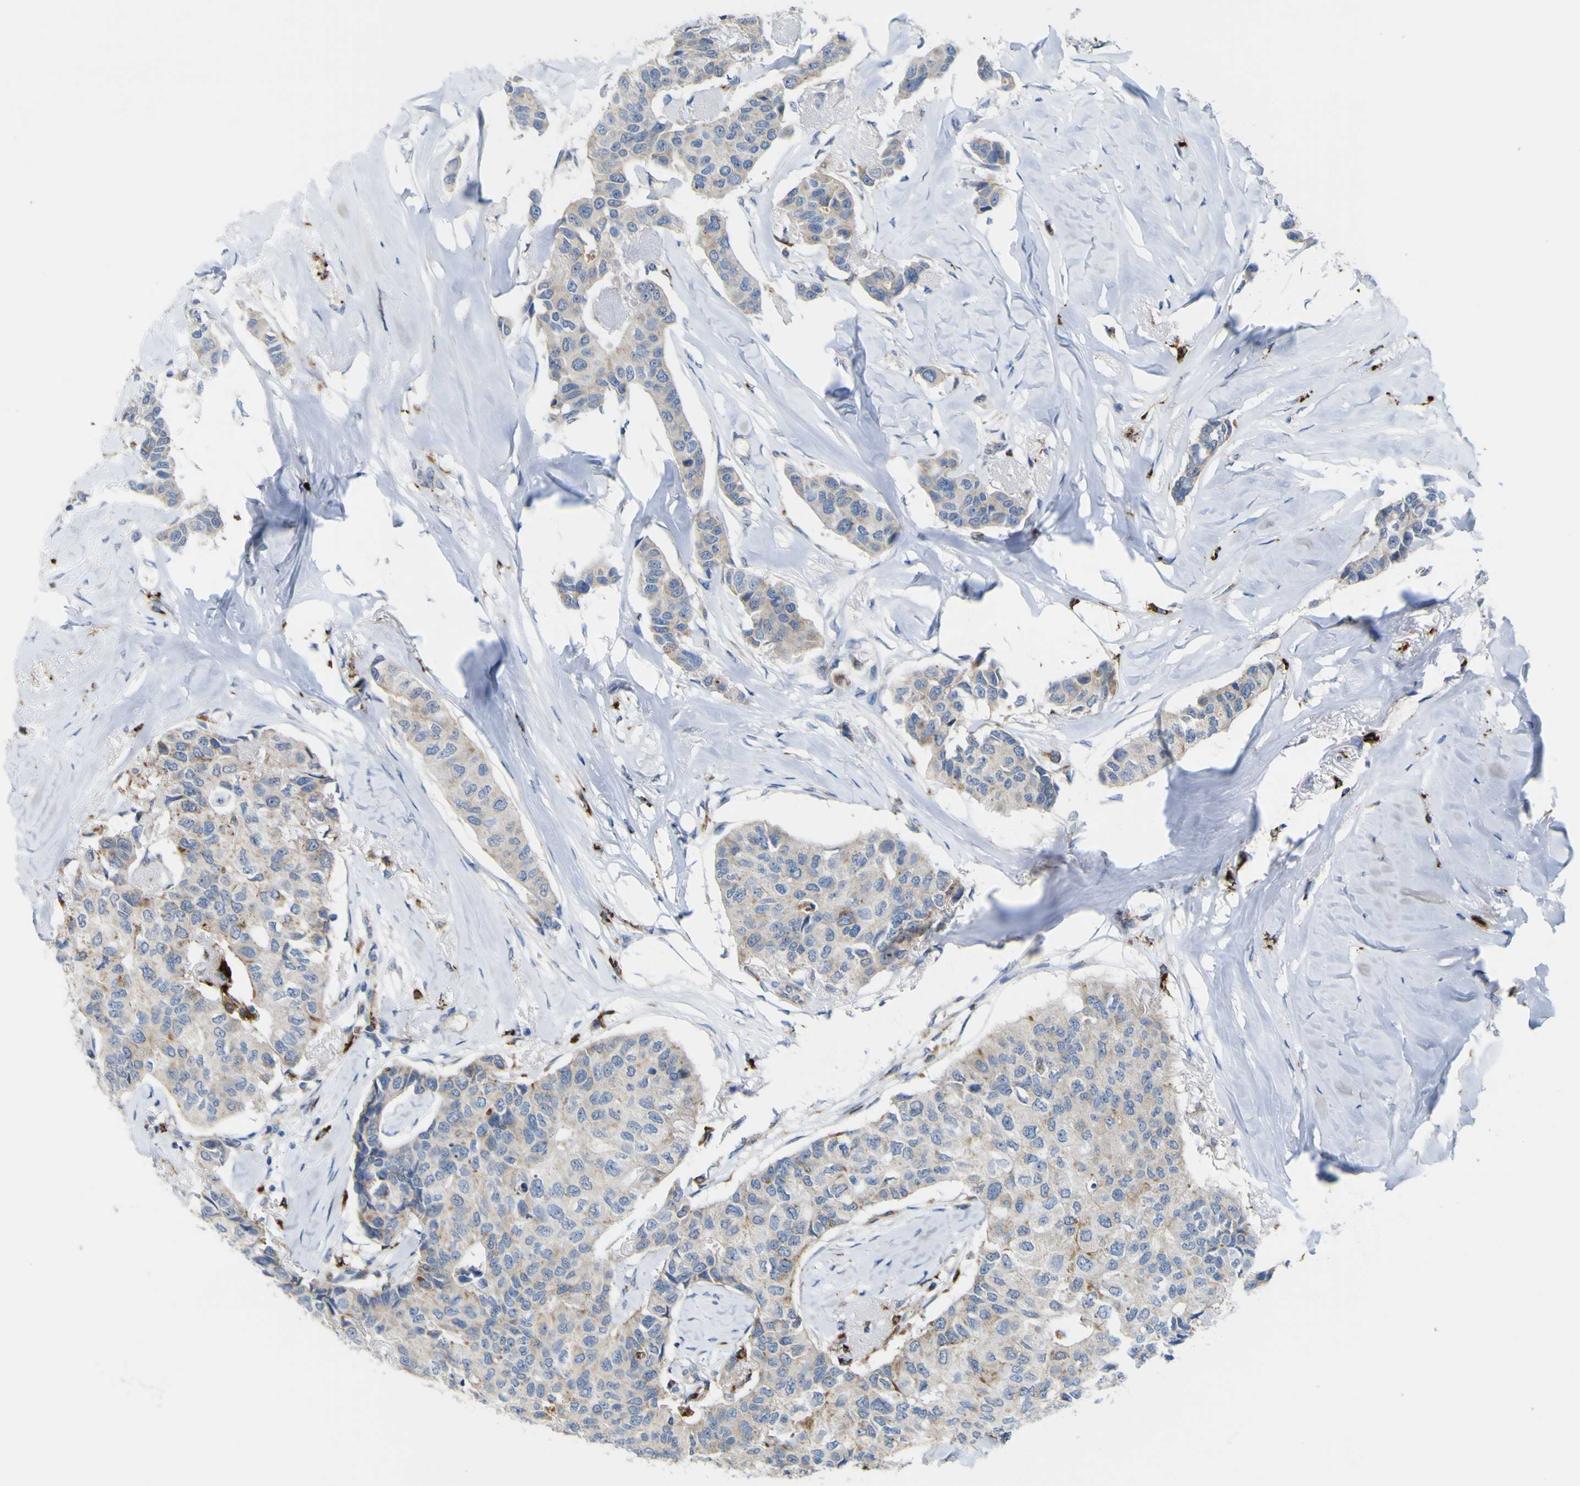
{"staining": {"intensity": "weak", "quantity": ">75%", "location": "cytoplasmic/membranous"}, "tissue": "breast cancer", "cell_type": "Tumor cells", "image_type": "cancer", "snomed": [{"axis": "morphology", "description": "Duct carcinoma"}, {"axis": "topography", "description": "Breast"}], "caption": "High-magnification brightfield microscopy of breast infiltrating ductal carcinoma stained with DAB (3,3'-diaminobenzidine) (brown) and counterstained with hematoxylin (blue). tumor cells exhibit weak cytoplasmic/membranous staining is identified in about>75% of cells. The staining is performed using DAB (3,3'-diaminobenzidine) brown chromogen to label protein expression. The nuclei are counter-stained blue using hematoxylin.", "gene": "PLD3", "patient": {"sex": "female", "age": 80}}